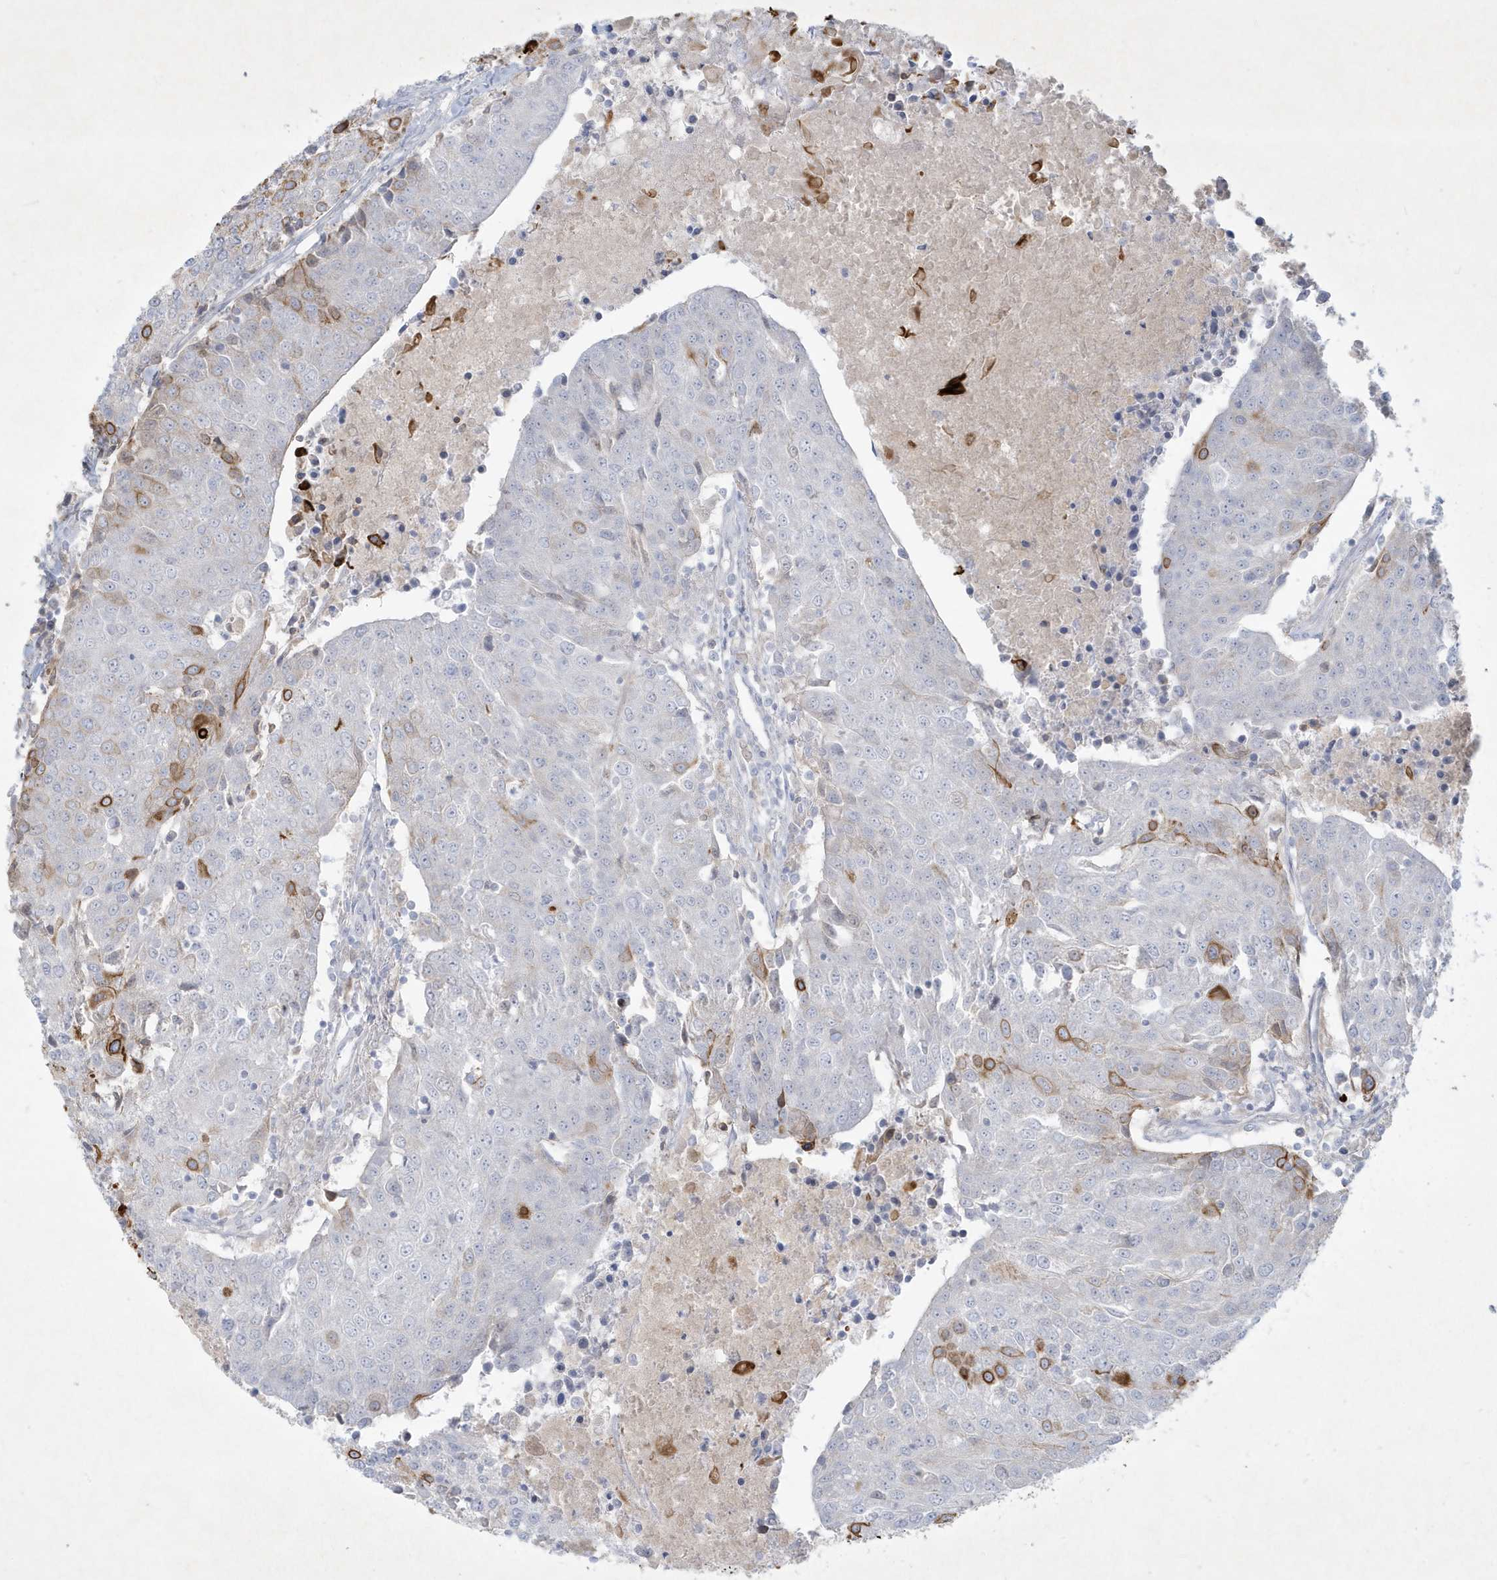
{"staining": {"intensity": "moderate", "quantity": "<25%", "location": "cytoplasmic/membranous"}, "tissue": "urothelial cancer", "cell_type": "Tumor cells", "image_type": "cancer", "snomed": [{"axis": "morphology", "description": "Urothelial carcinoma, High grade"}, {"axis": "topography", "description": "Urinary bladder"}], "caption": "Immunohistochemistry (IHC) micrograph of urothelial cancer stained for a protein (brown), which reveals low levels of moderate cytoplasmic/membranous staining in about <25% of tumor cells.", "gene": "CCDC24", "patient": {"sex": "female", "age": 85}}